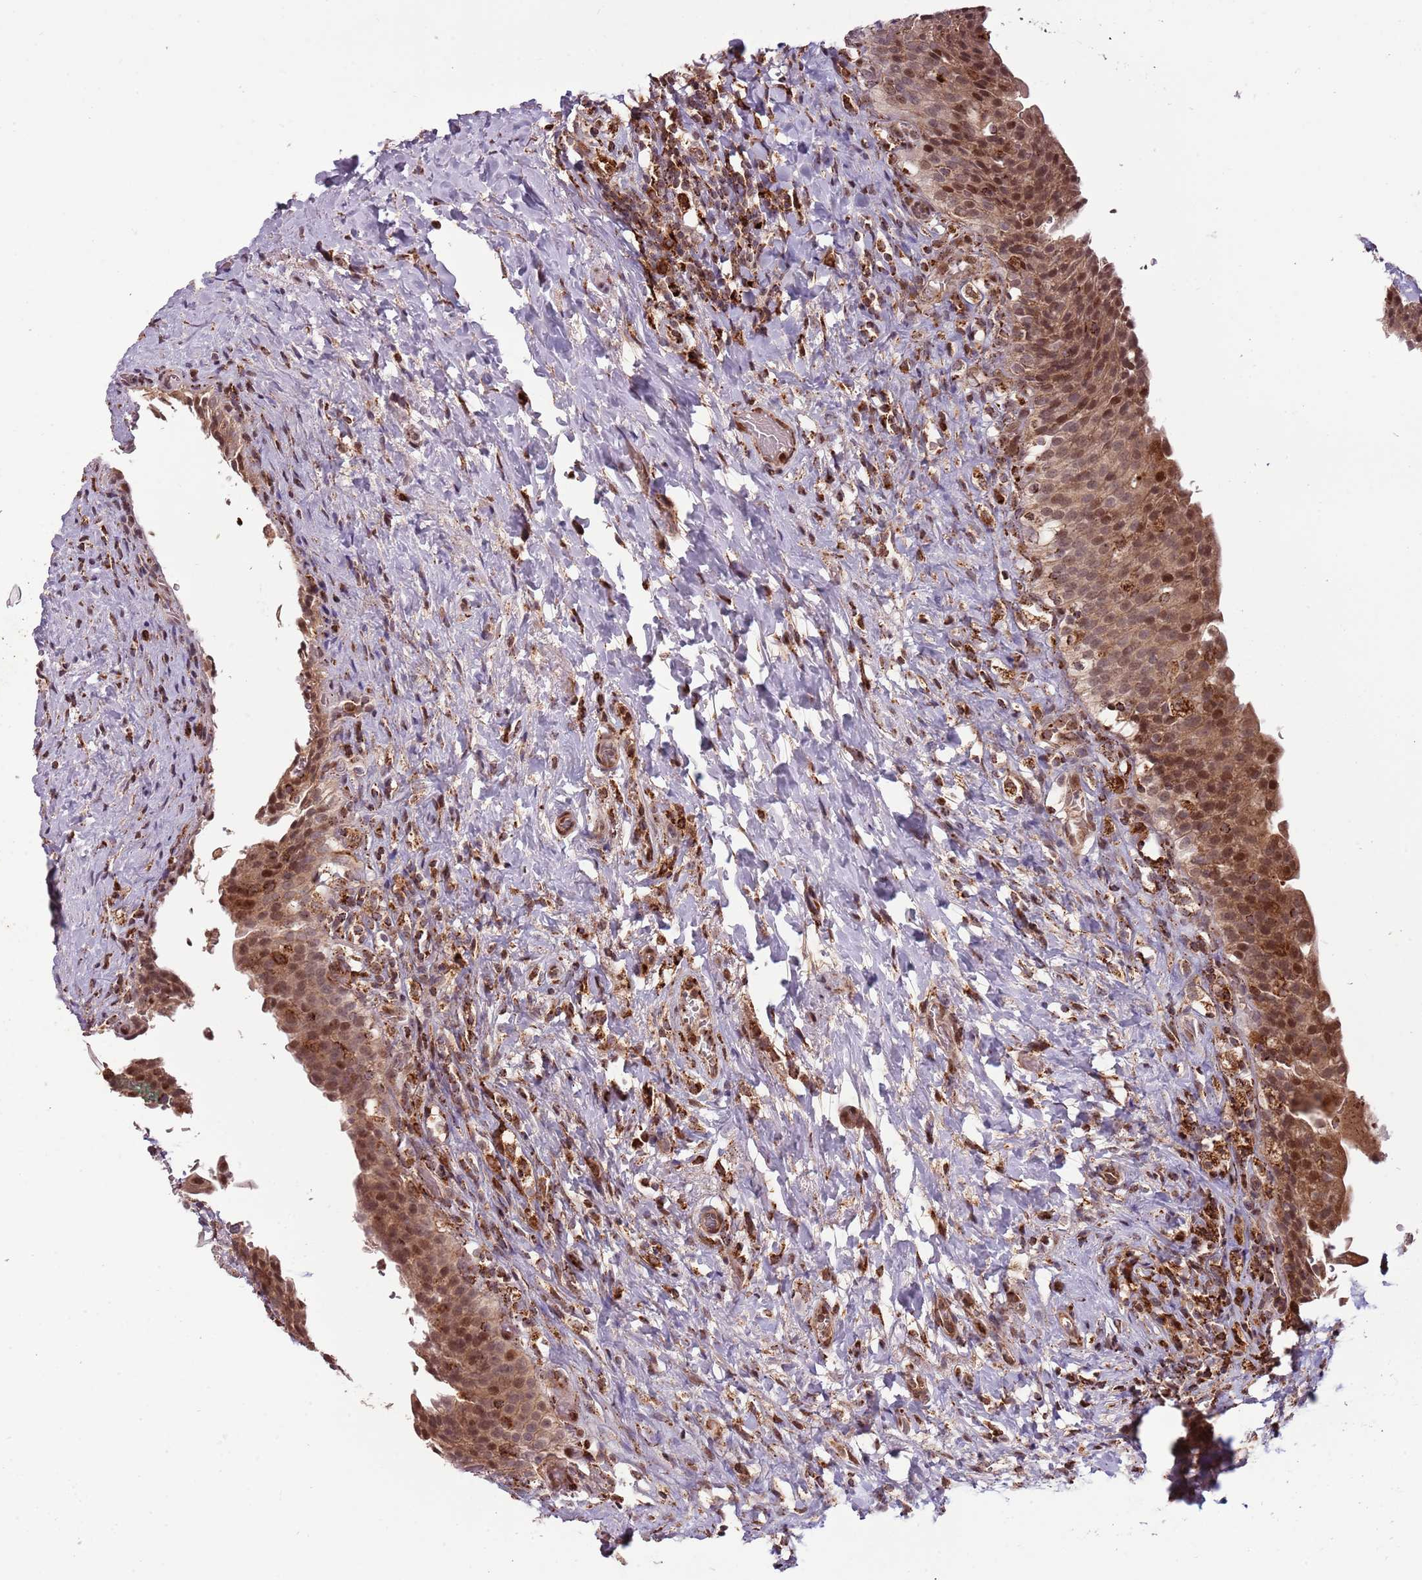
{"staining": {"intensity": "moderate", "quantity": ">75%", "location": "cytoplasmic/membranous,nuclear"}, "tissue": "urinary bladder", "cell_type": "Urothelial cells", "image_type": "normal", "snomed": [{"axis": "morphology", "description": "Normal tissue, NOS"}, {"axis": "morphology", "description": "Inflammation, NOS"}, {"axis": "topography", "description": "Urinary bladder"}], "caption": "Immunohistochemistry (IHC) photomicrograph of unremarkable urinary bladder: human urinary bladder stained using immunohistochemistry (IHC) displays medium levels of moderate protein expression localized specifically in the cytoplasmic/membranous,nuclear of urothelial cells, appearing as a cytoplasmic/membranous,nuclear brown color.", "gene": "ULK3", "patient": {"sex": "male", "age": 64}}